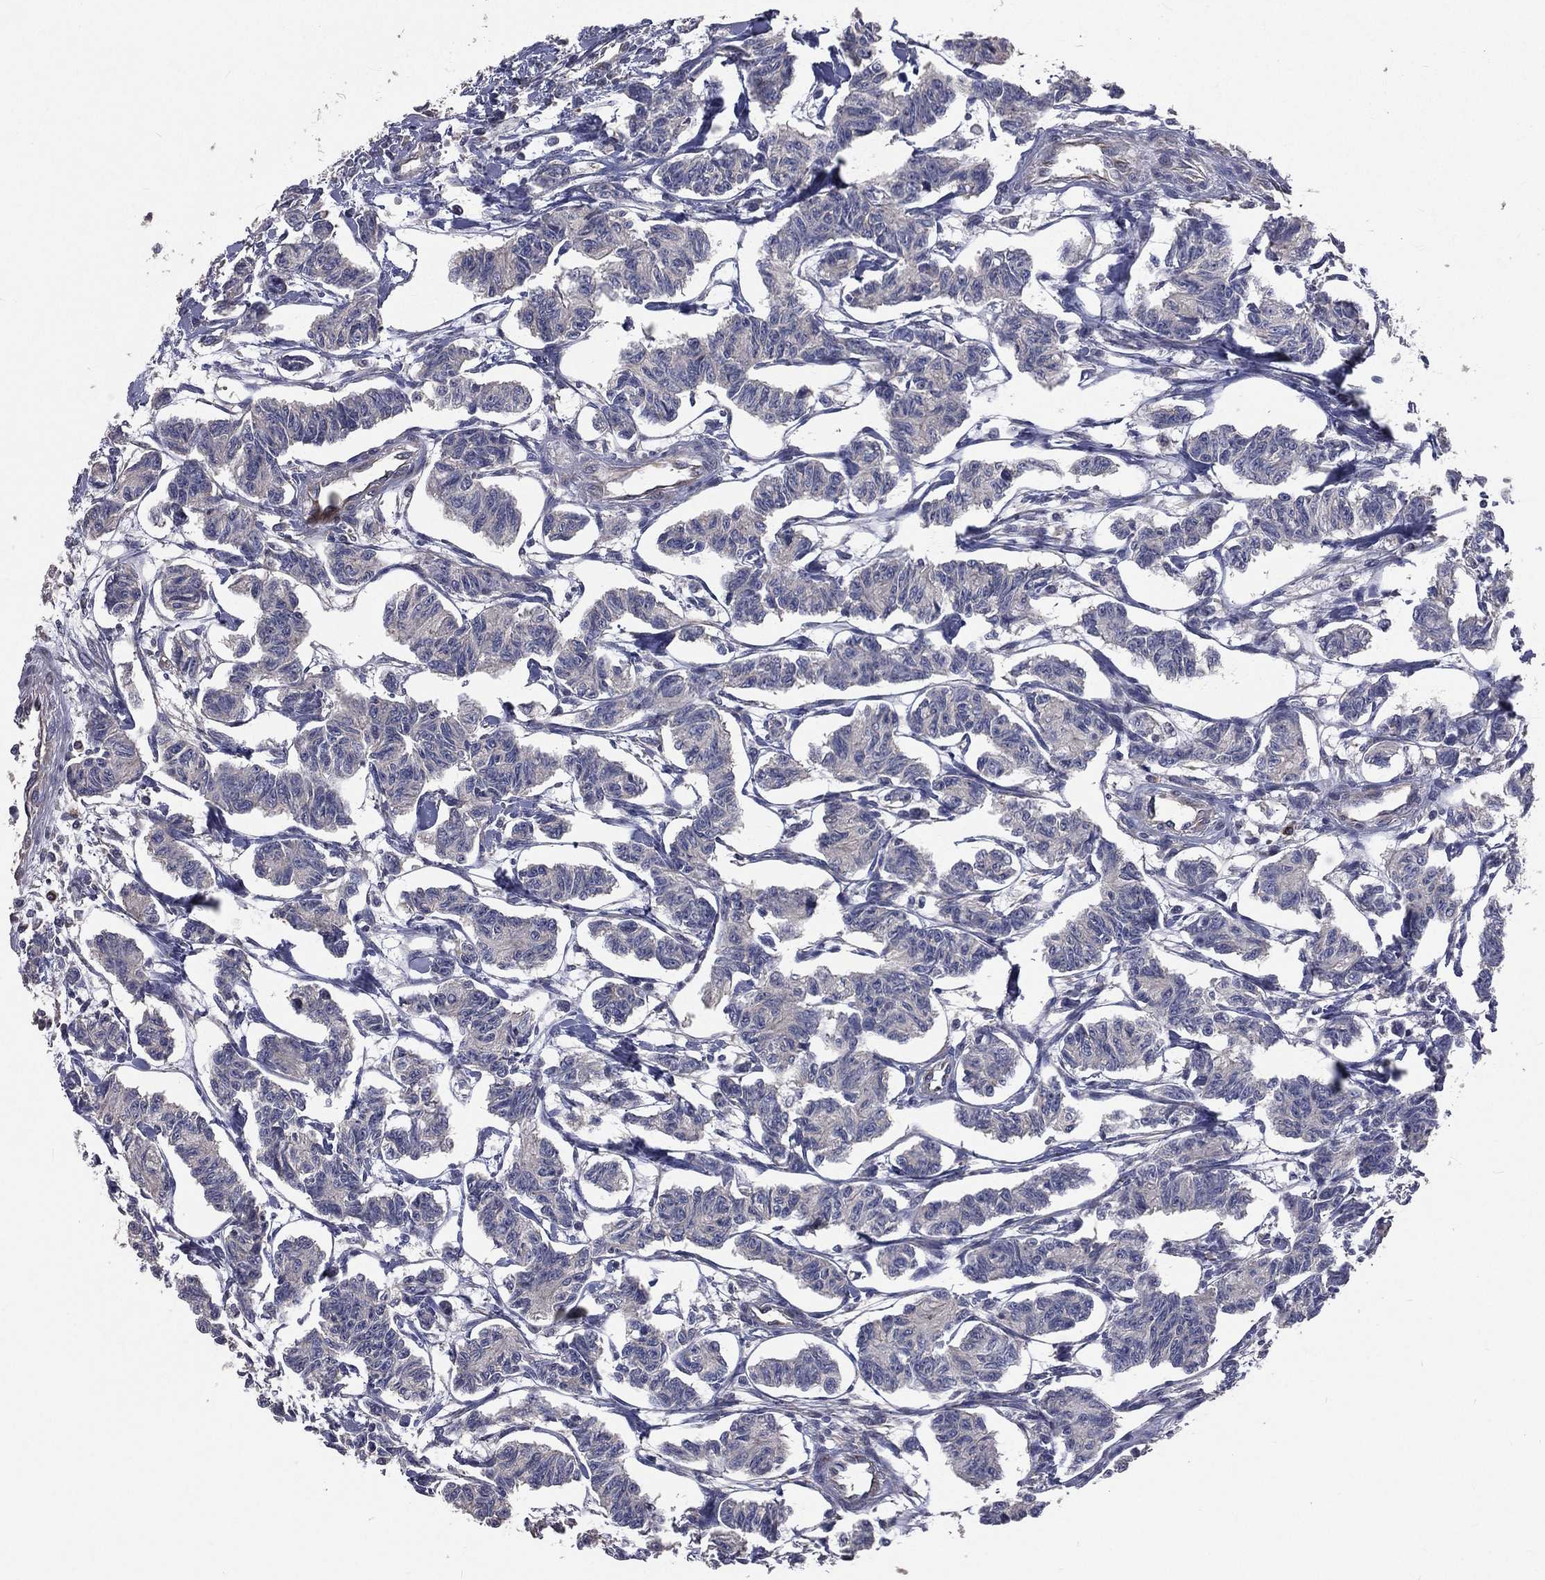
{"staining": {"intensity": "negative", "quantity": "none", "location": "none"}, "tissue": "carcinoid", "cell_type": "Tumor cells", "image_type": "cancer", "snomed": [{"axis": "morphology", "description": "Carcinoid, malignant, NOS"}, {"axis": "topography", "description": "Kidney"}], "caption": "Tumor cells are negative for brown protein staining in carcinoid.", "gene": "CROCC", "patient": {"sex": "female", "age": 41}}